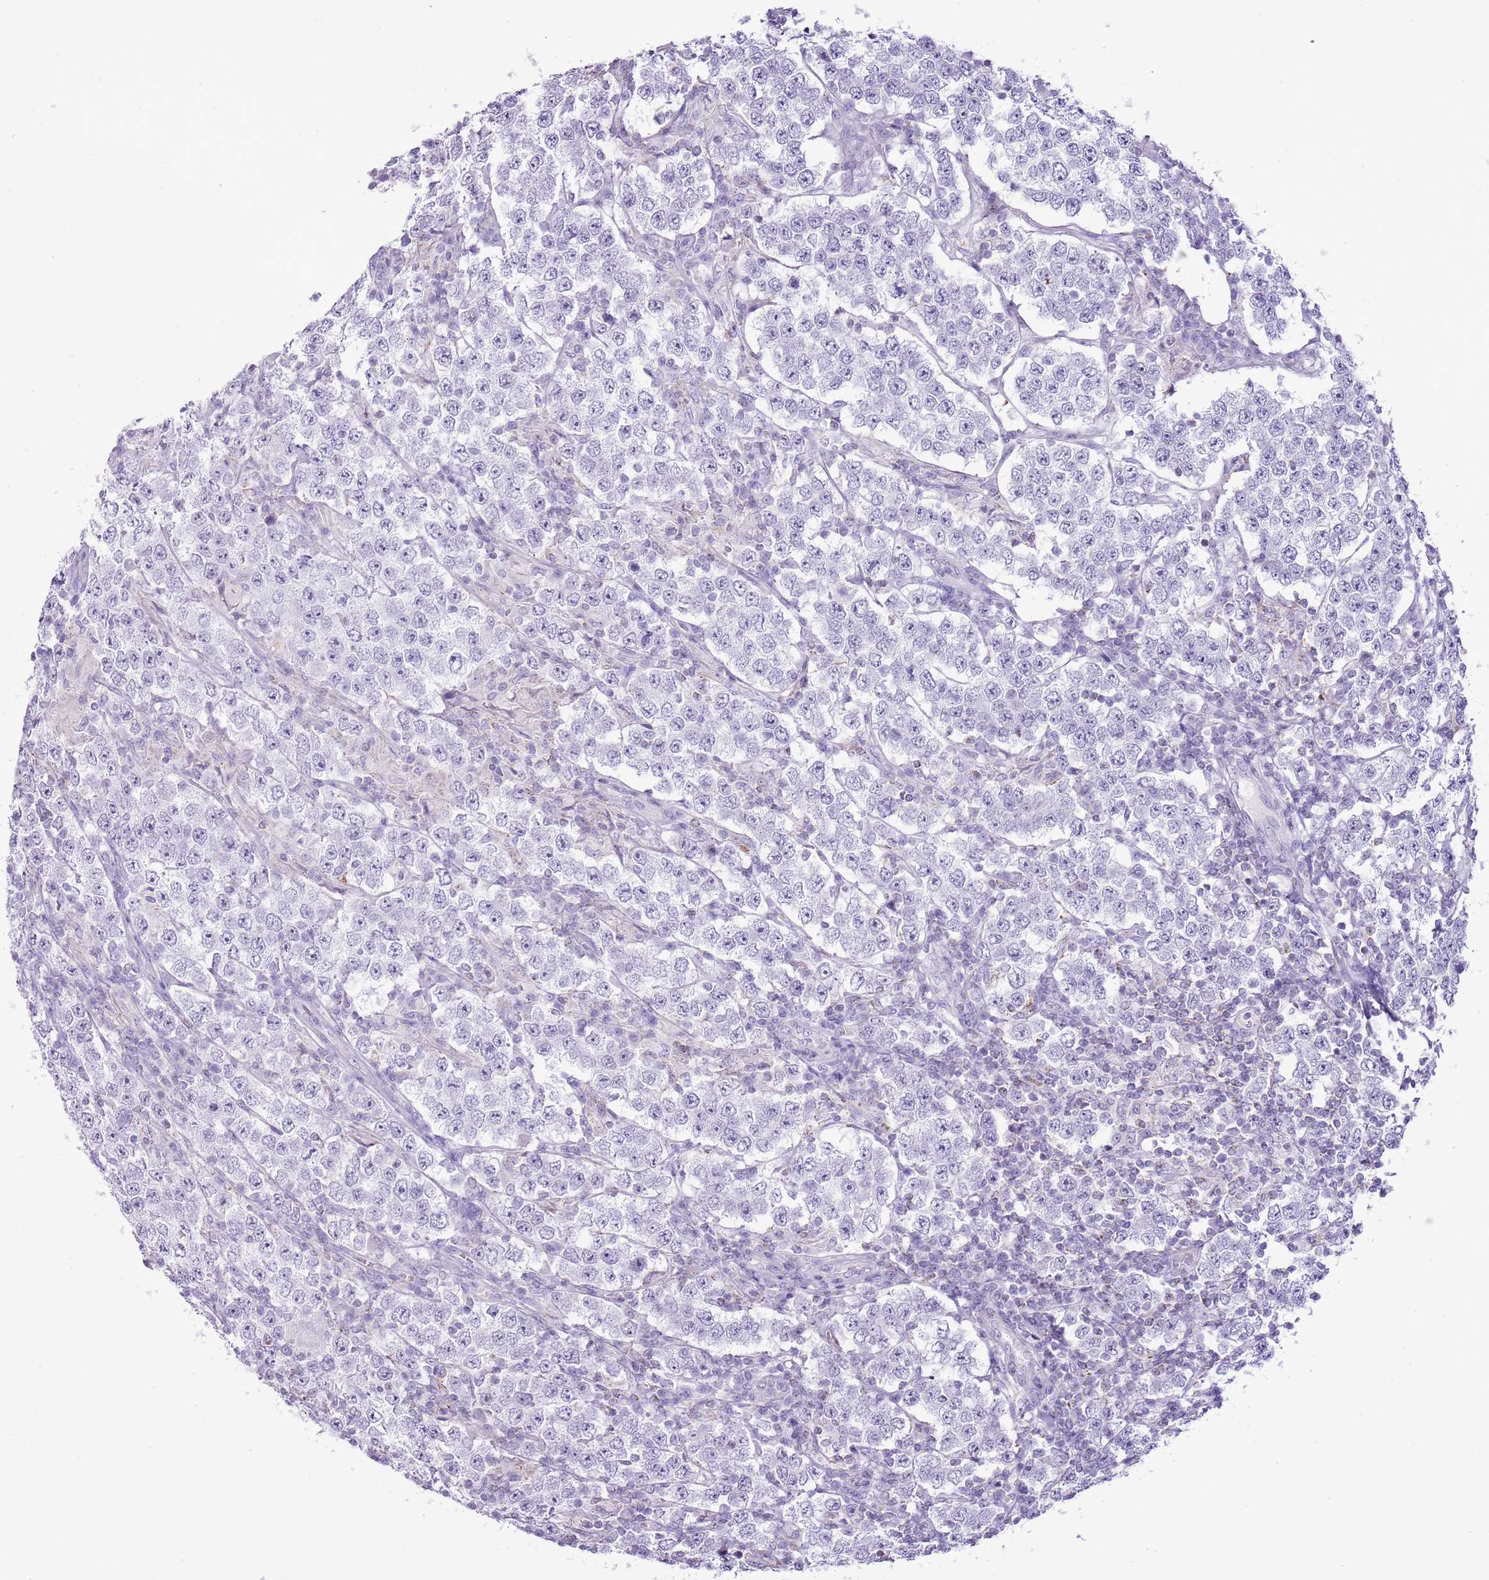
{"staining": {"intensity": "negative", "quantity": "none", "location": "none"}, "tissue": "testis cancer", "cell_type": "Tumor cells", "image_type": "cancer", "snomed": [{"axis": "morphology", "description": "Normal tissue, NOS"}, {"axis": "morphology", "description": "Urothelial carcinoma, High grade"}, {"axis": "morphology", "description": "Seminoma, NOS"}, {"axis": "morphology", "description": "Carcinoma, Embryonal, NOS"}, {"axis": "topography", "description": "Urinary bladder"}, {"axis": "topography", "description": "Testis"}], "caption": "High magnification brightfield microscopy of high-grade urothelial carcinoma (testis) stained with DAB (3,3'-diaminobenzidine) (brown) and counterstained with hematoxylin (blue): tumor cells show no significant staining.", "gene": "SLC23A1", "patient": {"sex": "male", "age": 41}}